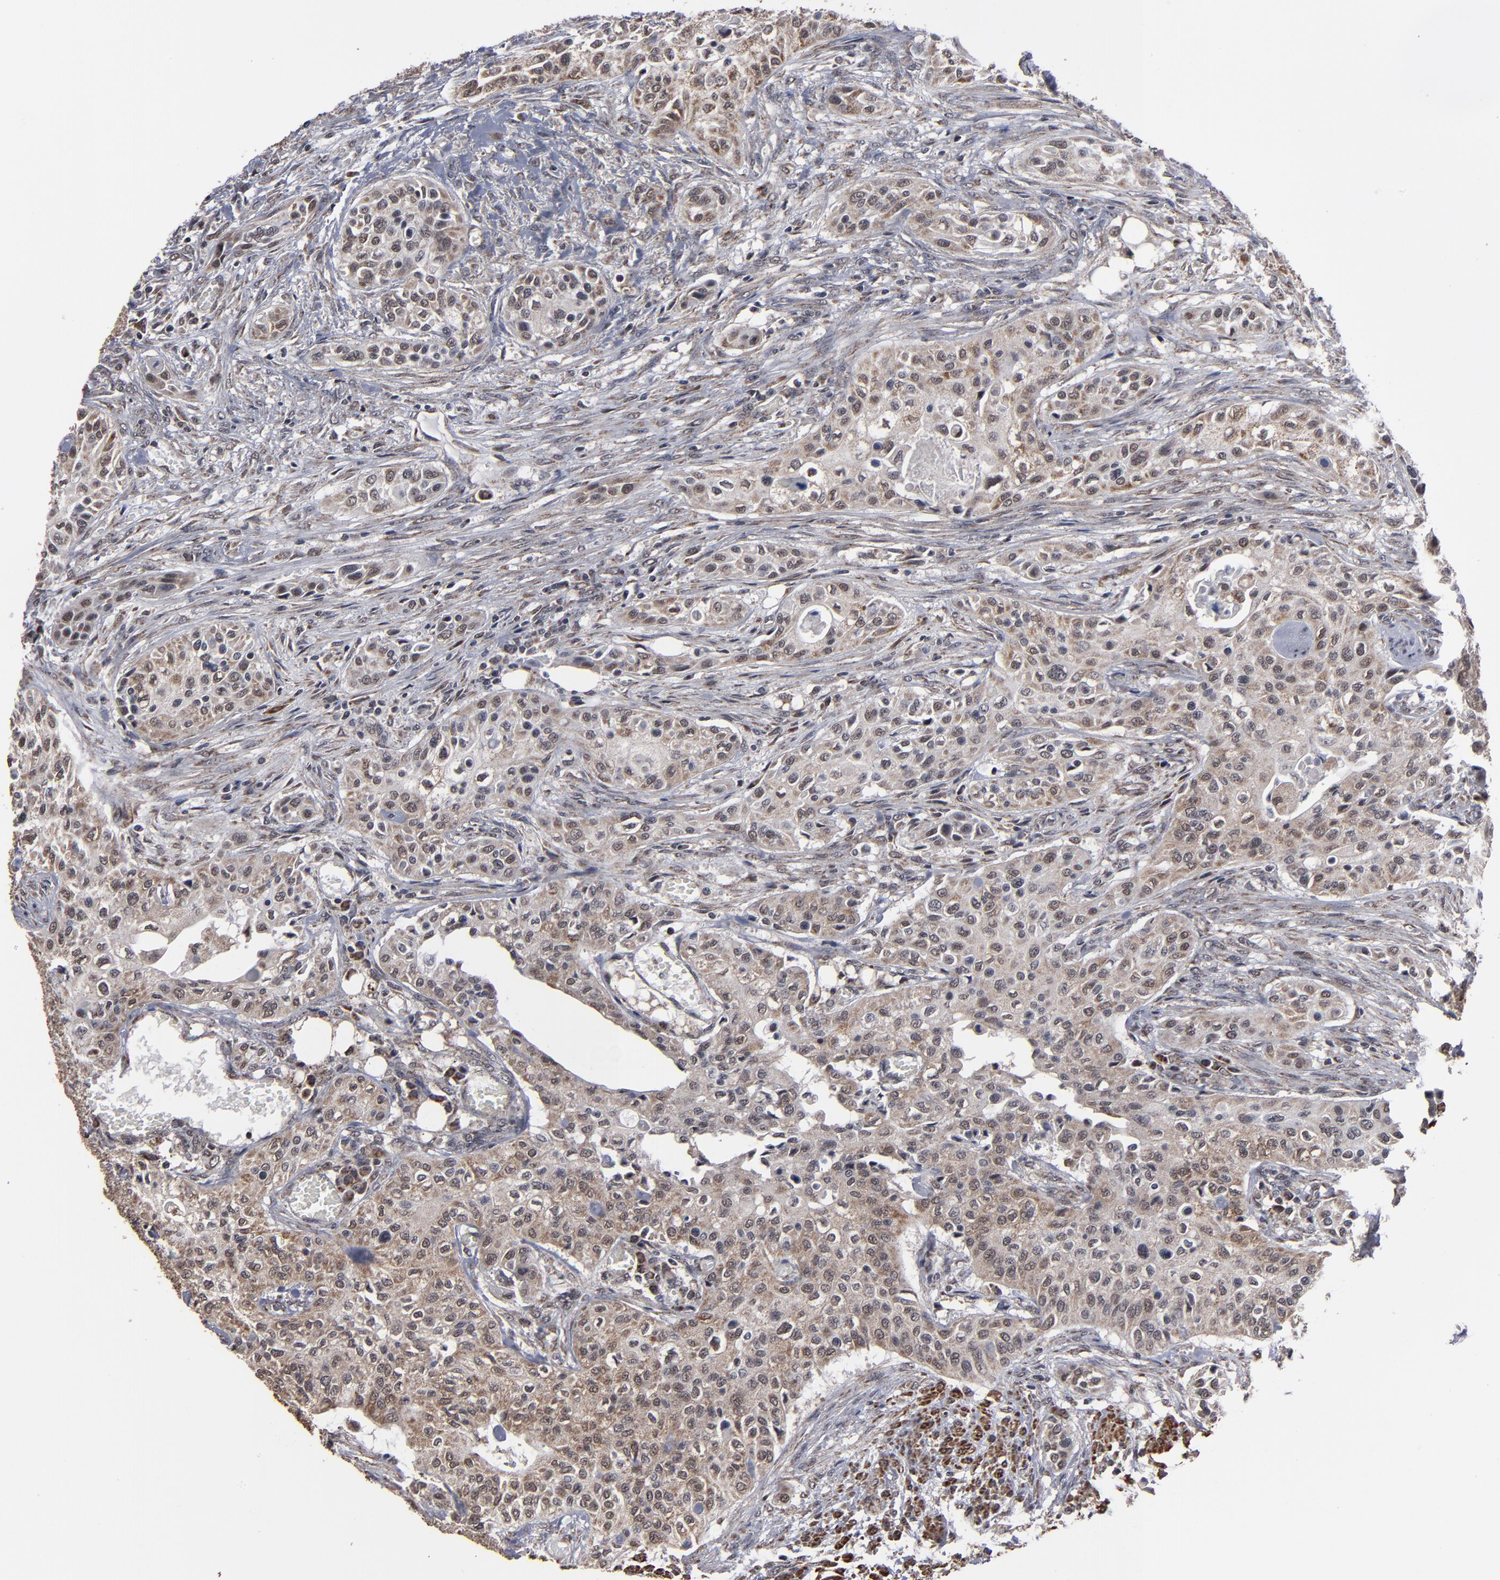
{"staining": {"intensity": "moderate", "quantity": ">75%", "location": "cytoplasmic/membranous,nuclear"}, "tissue": "urothelial cancer", "cell_type": "Tumor cells", "image_type": "cancer", "snomed": [{"axis": "morphology", "description": "Urothelial carcinoma, High grade"}, {"axis": "topography", "description": "Urinary bladder"}], "caption": "DAB (3,3'-diaminobenzidine) immunohistochemical staining of human urothelial carcinoma (high-grade) displays moderate cytoplasmic/membranous and nuclear protein positivity in about >75% of tumor cells. The staining was performed using DAB (3,3'-diaminobenzidine) to visualize the protein expression in brown, while the nuclei were stained in blue with hematoxylin (Magnification: 20x).", "gene": "BNIP3", "patient": {"sex": "male", "age": 74}}